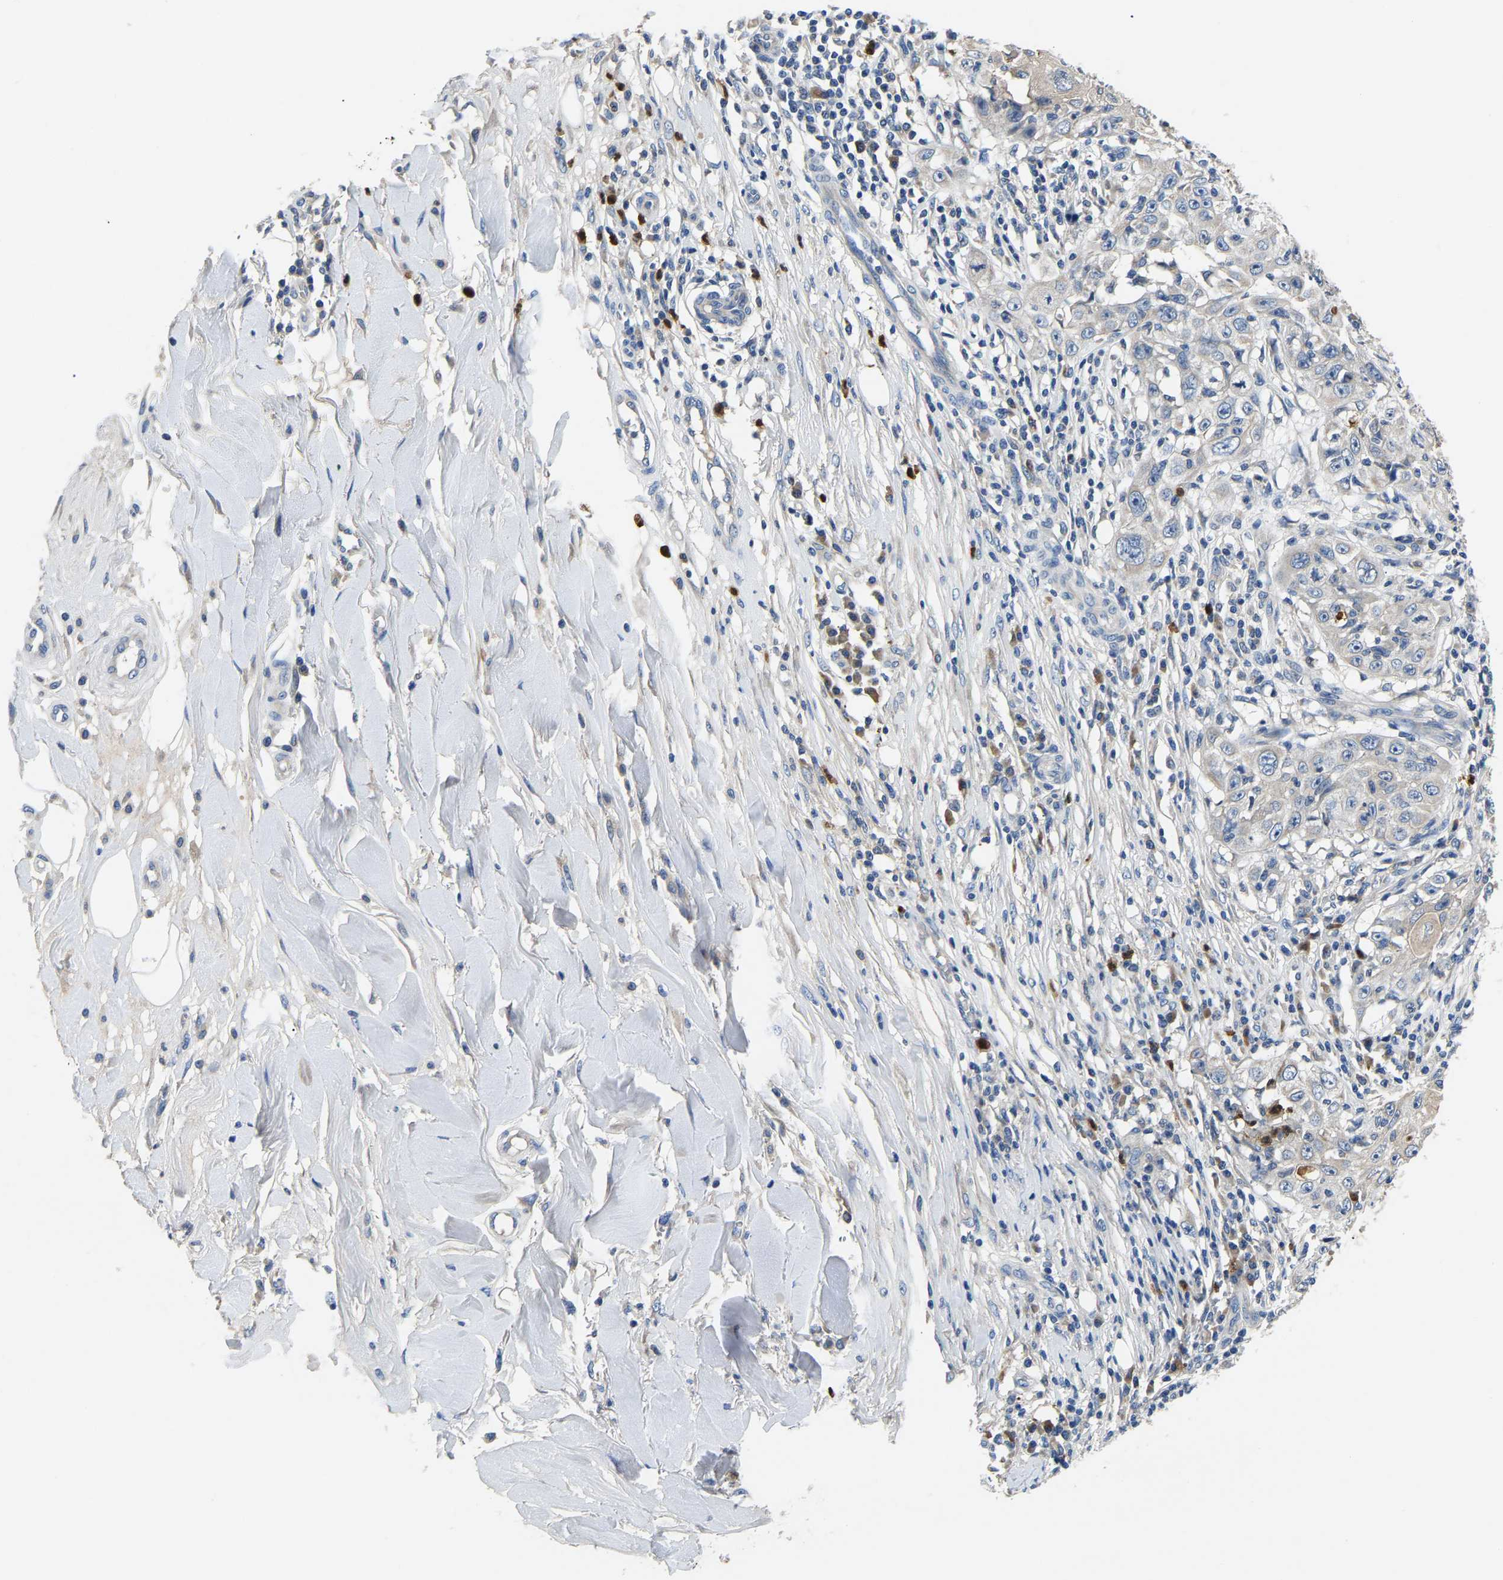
{"staining": {"intensity": "weak", "quantity": "<25%", "location": "cytoplasmic/membranous"}, "tissue": "skin cancer", "cell_type": "Tumor cells", "image_type": "cancer", "snomed": [{"axis": "morphology", "description": "Squamous cell carcinoma, NOS"}, {"axis": "topography", "description": "Skin"}], "caption": "High magnification brightfield microscopy of skin cancer (squamous cell carcinoma) stained with DAB (brown) and counterstained with hematoxylin (blue): tumor cells show no significant positivity. Nuclei are stained in blue.", "gene": "TOR1B", "patient": {"sex": "male", "age": 86}}